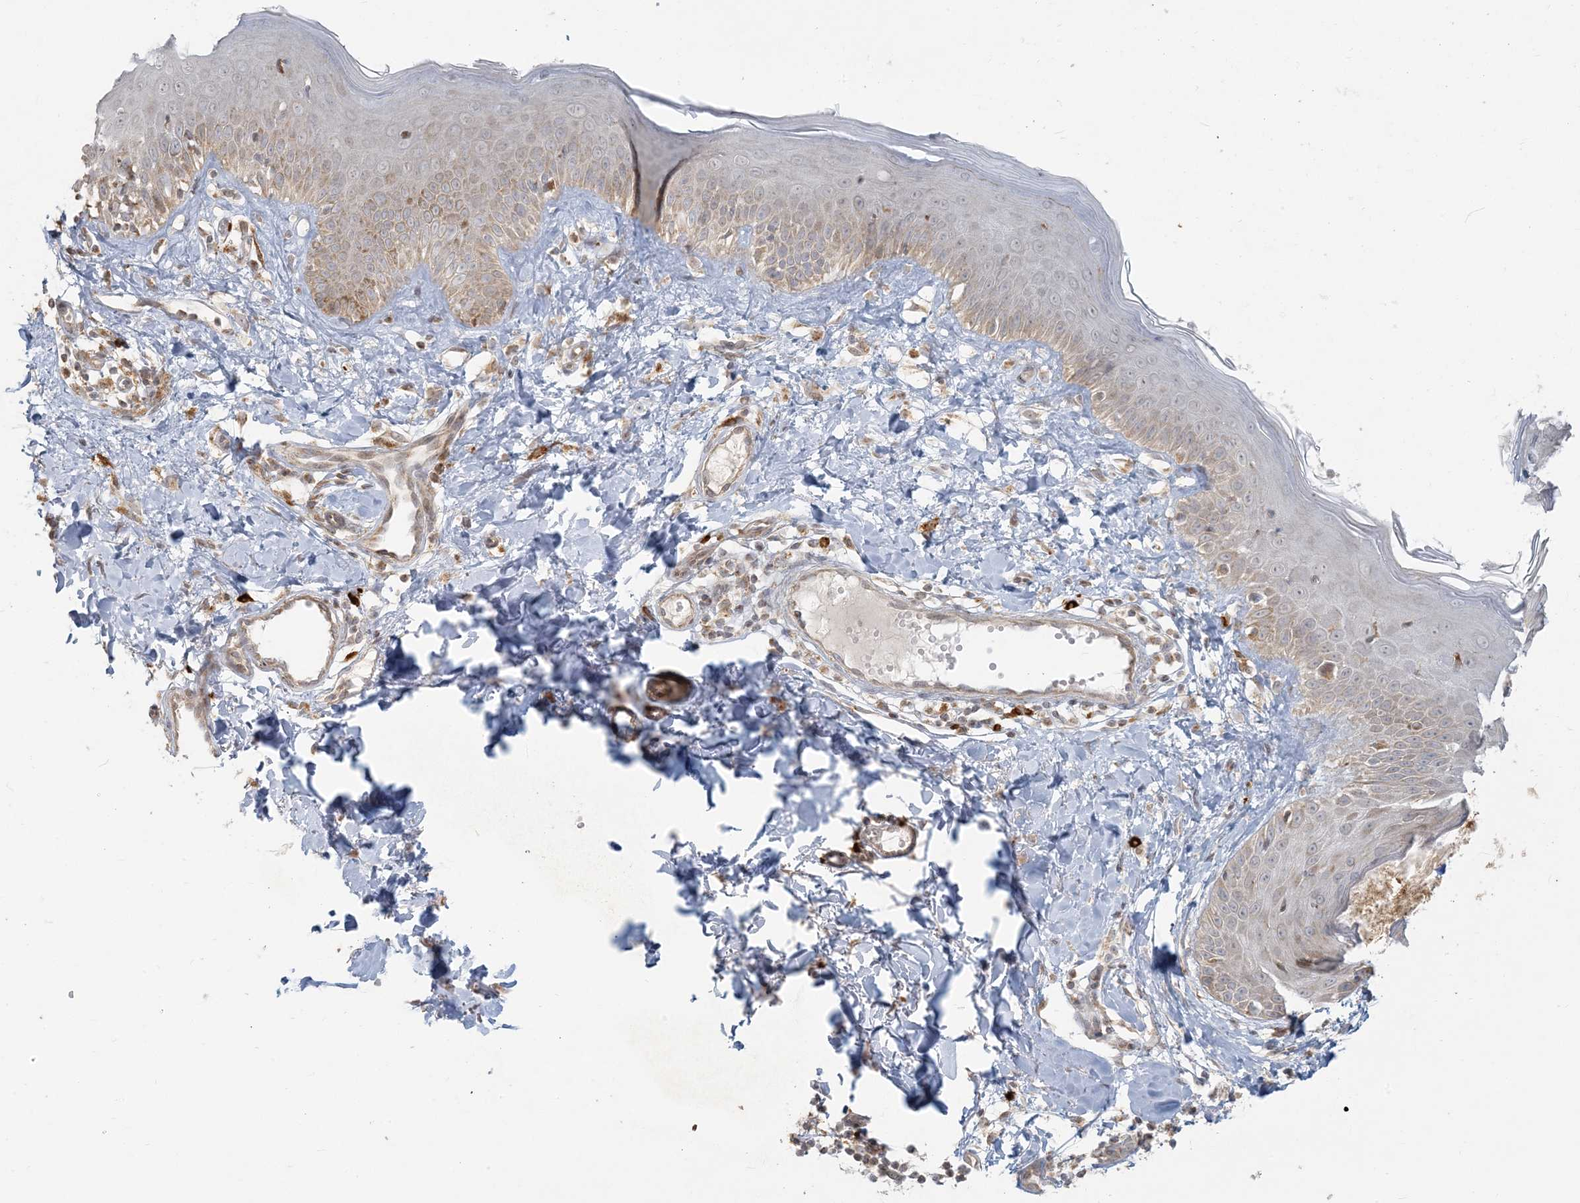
{"staining": {"intensity": "weak", "quantity": ">75%", "location": "cytoplasmic/membranous"}, "tissue": "skin", "cell_type": "Fibroblasts", "image_type": "normal", "snomed": [{"axis": "morphology", "description": "Normal tissue, NOS"}, {"axis": "topography", "description": "Skin"}], "caption": "DAB immunohistochemical staining of unremarkable human skin demonstrates weak cytoplasmic/membranous protein positivity in approximately >75% of fibroblasts.", "gene": "MCAT", "patient": {"sex": "male", "age": 52}}